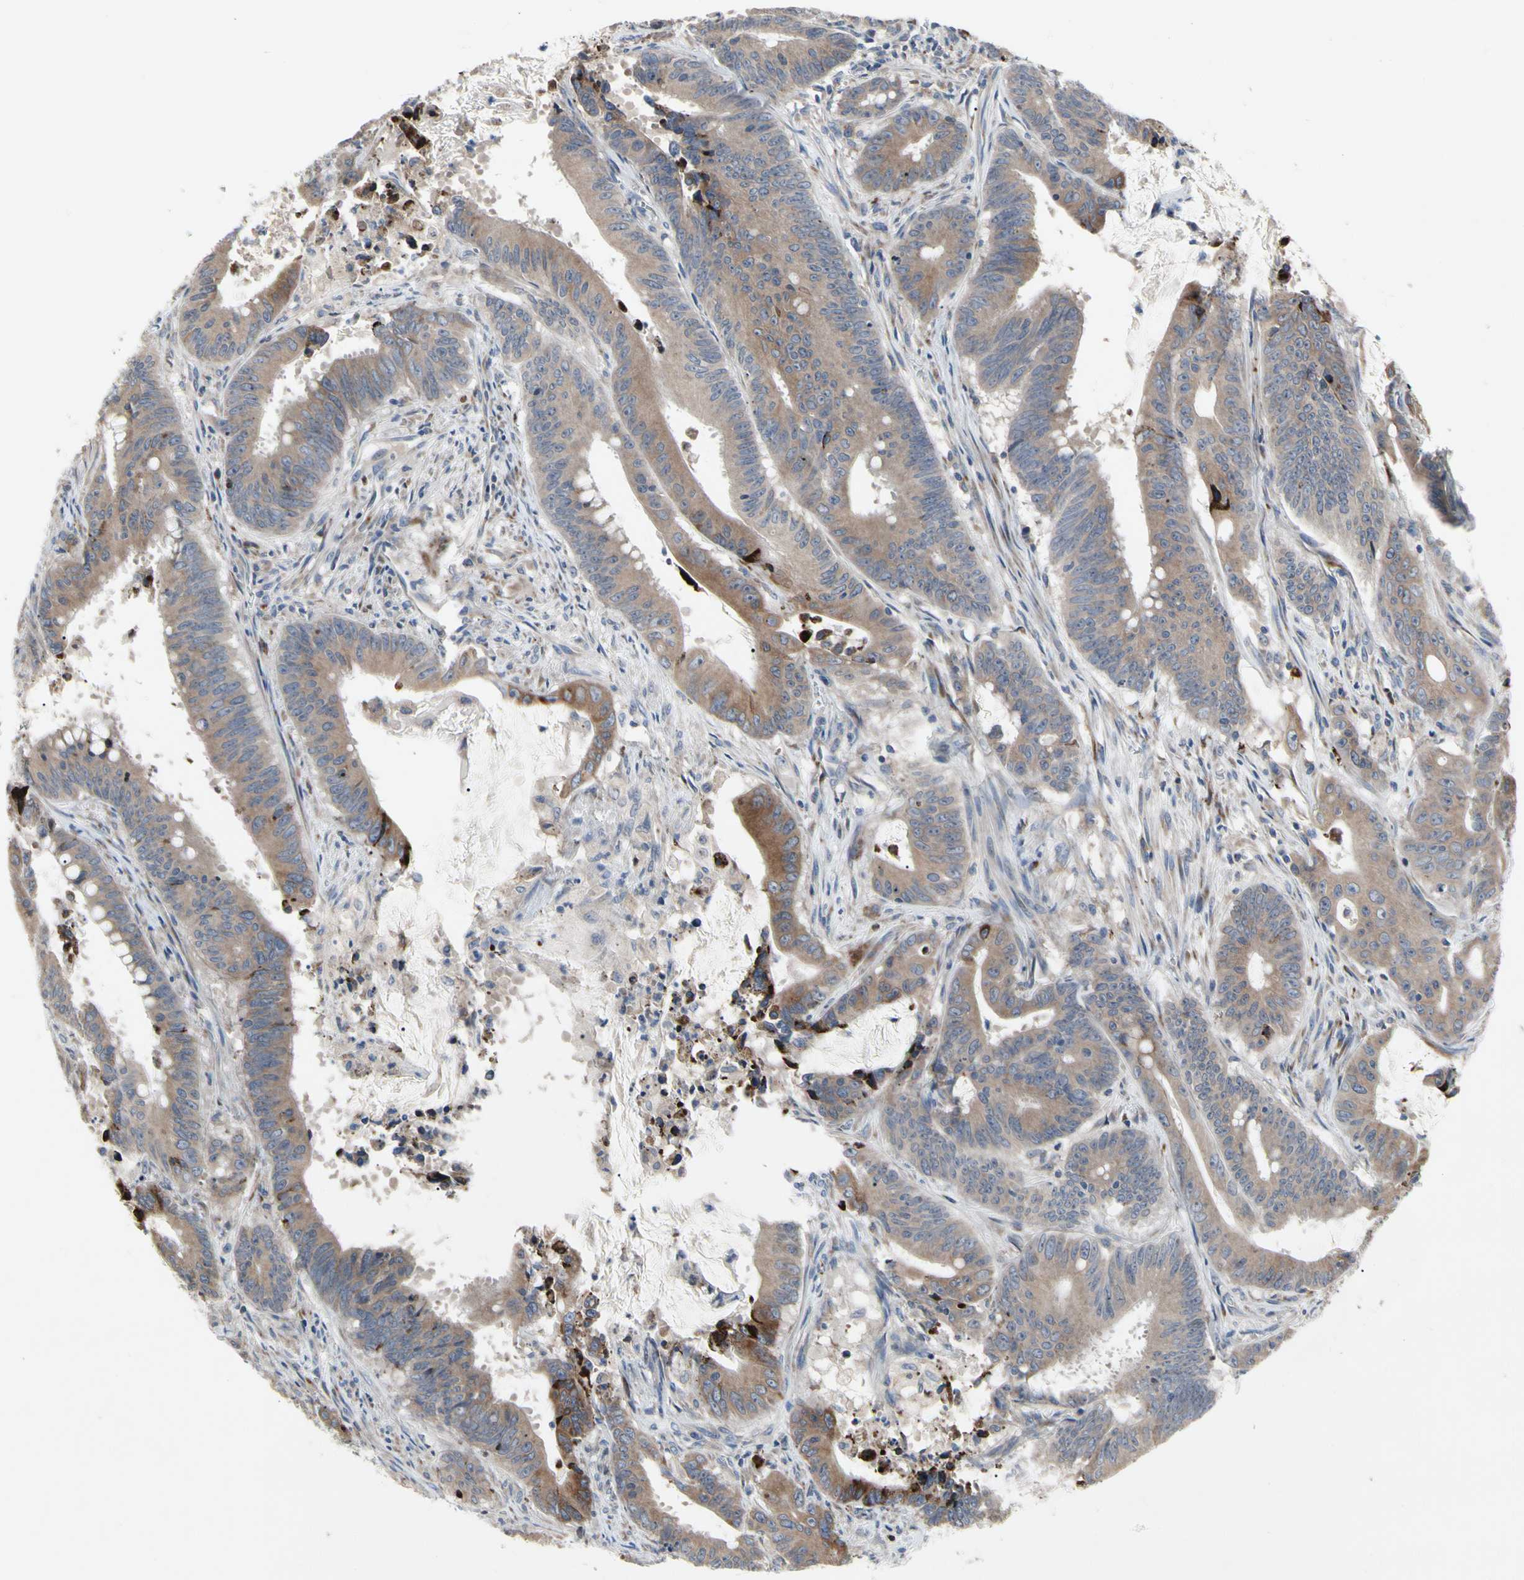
{"staining": {"intensity": "weak", "quantity": ">75%", "location": "cytoplasmic/membranous"}, "tissue": "colorectal cancer", "cell_type": "Tumor cells", "image_type": "cancer", "snomed": [{"axis": "morphology", "description": "Adenocarcinoma, NOS"}, {"axis": "topography", "description": "Colon"}], "caption": "The image reveals a brown stain indicating the presence of a protein in the cytoplasmic/membranous of tumor cells in colorectal cancer.", "gene": "MMEL1", "patient": {"sex": "male", "age": 45}}